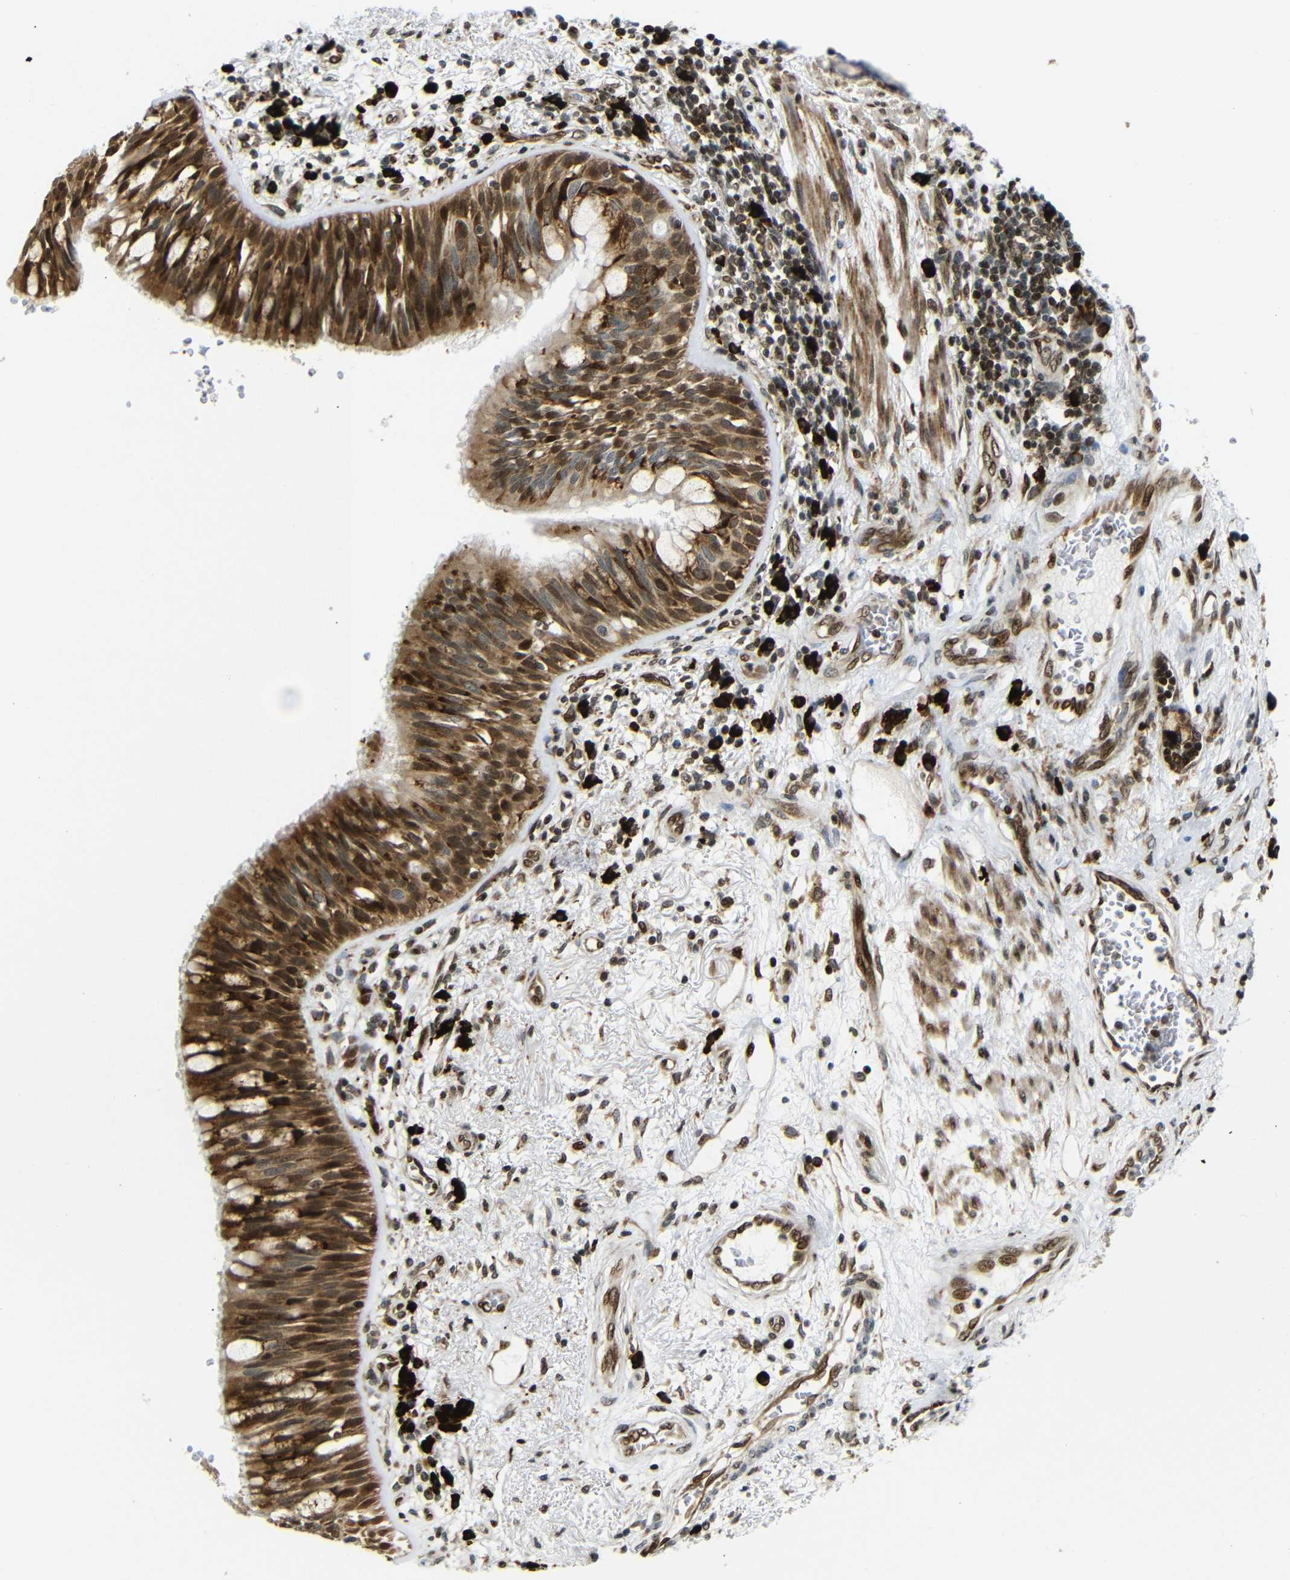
{"staining": {"intensity": "strong", "quantity": ">75%", "location": "cytoplasmic/membranous,nuclear"}, "tissue": "bronchus", "cell_type": "Respiratory epithelial cells", "image_type": "normal", "snomed": [{"axis": "morphology", "description": "Normal tissue, NOS"}, {"axis": "morphology", "description": "Adenocarcinoma, NOS"}, {"axis": "morphology", "description": "Adenocarcinoma, metastatic, NOS"}, {"axis": "topography", "description": "Lymph node"}, {"axis": "topography", "description": "Bronchus"}, {"axis": "topography", "description": "Lung"}], "caption": "Strong cytoplasmic/membranous,nuclear staining for a protein is identified in approximately >75% of respiratory epithelial cells of unremarkable bronchus using immunohistochemistry.", "gene": "SPCS2", "patient": {"sex": "female", "age": 54}}